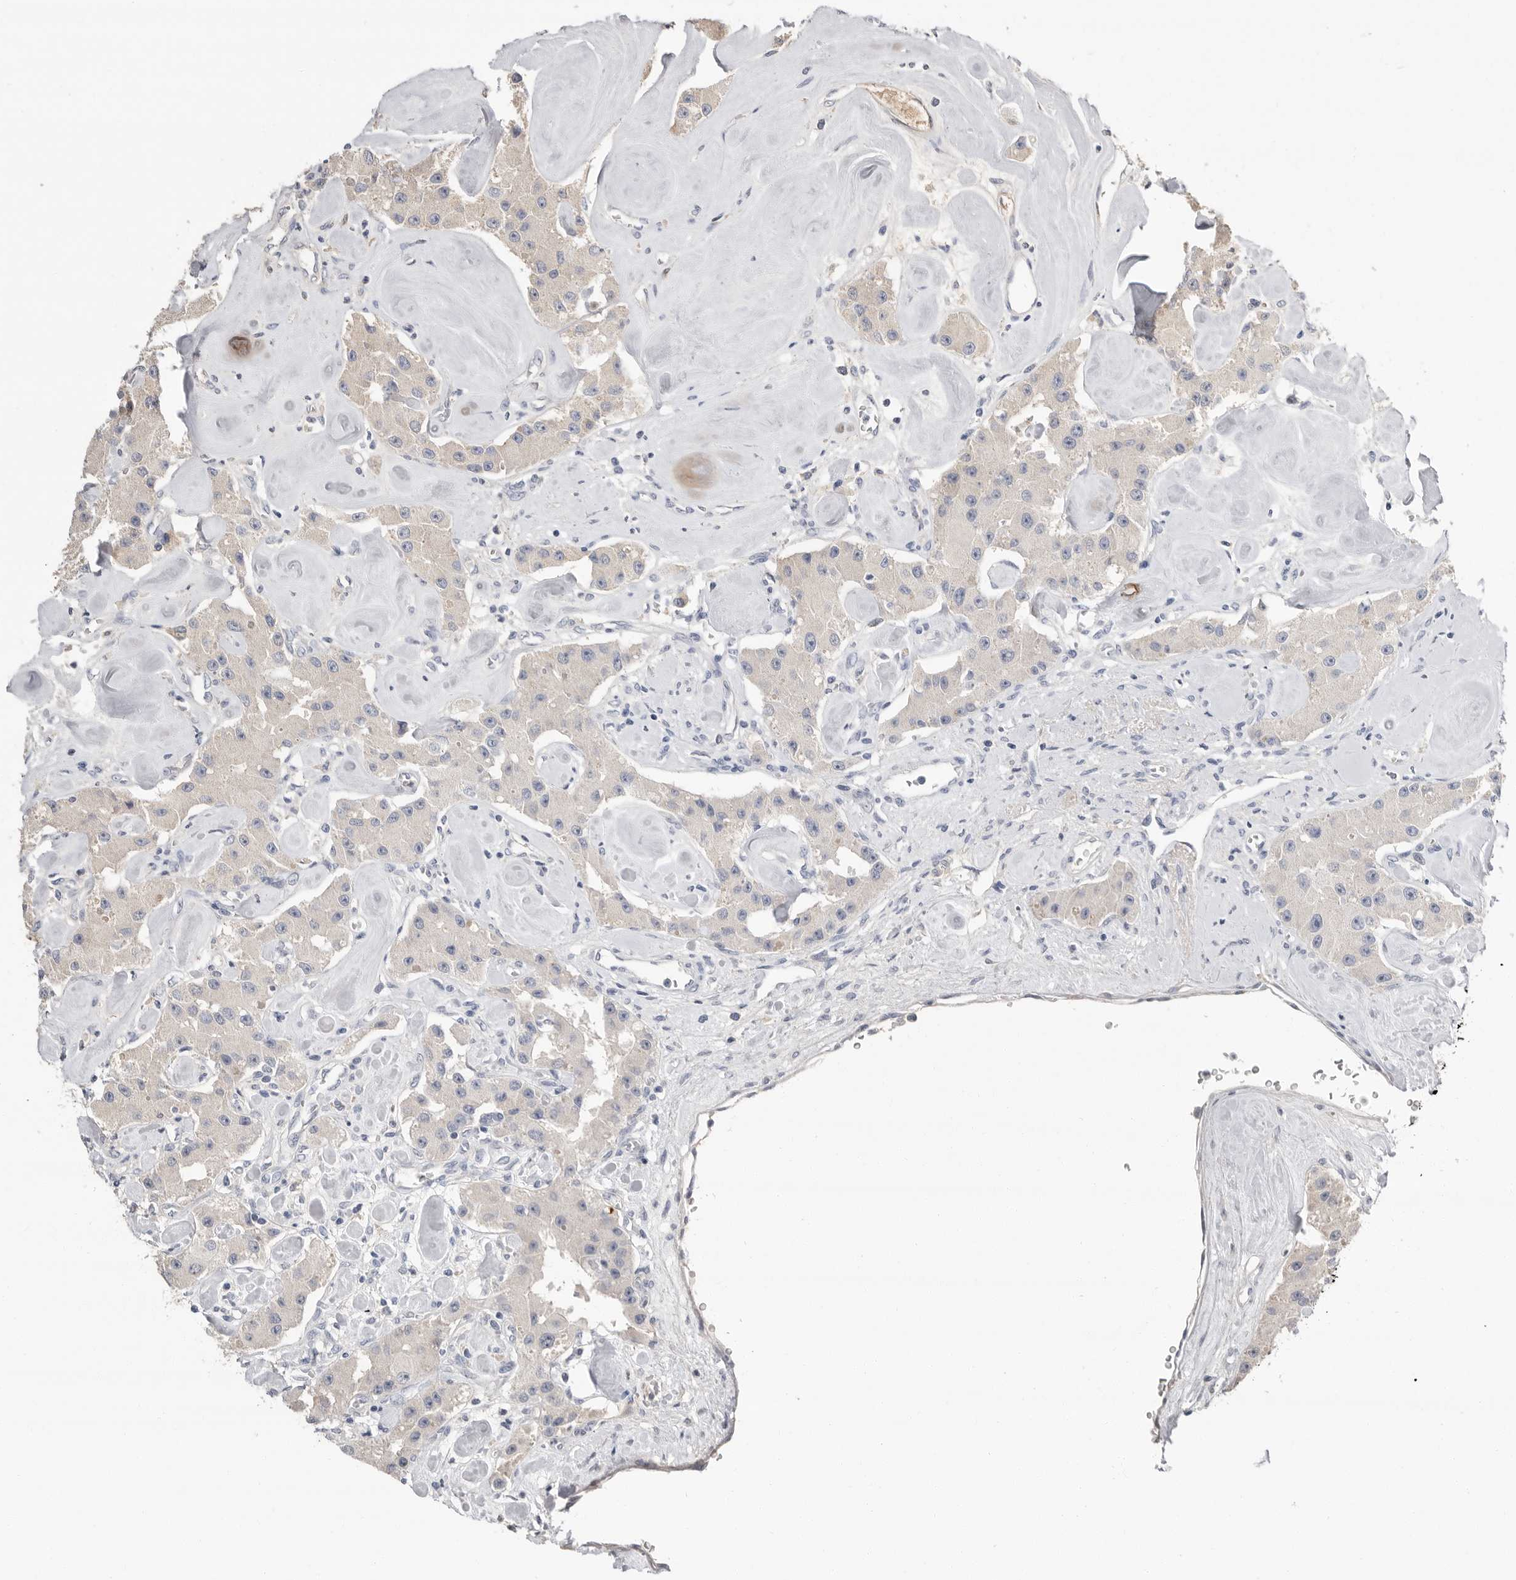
{"staining": {"intensity": "weak", "quantity": "25%-75%", "location": "cytoplasmic/membranous"}, "tissue": "carcinoid", "cell_type": "Tumor cells", "image_type": "cancer", "snomed": [{"axis": "morphology", "description": "Carcinoid, malignant, NOS"}, {"axis": "topography", "description": "Pancreas"}], "caption": "This photomicrograph reveals immunohistochemistry (IHC) staining of malignant carcinoid, with low weak cytoplasmic/membranous staining in approximately 25%-75% of tumor cells.", "gene": "APOA2", "patient": {"sex": "male", "age": 41}}